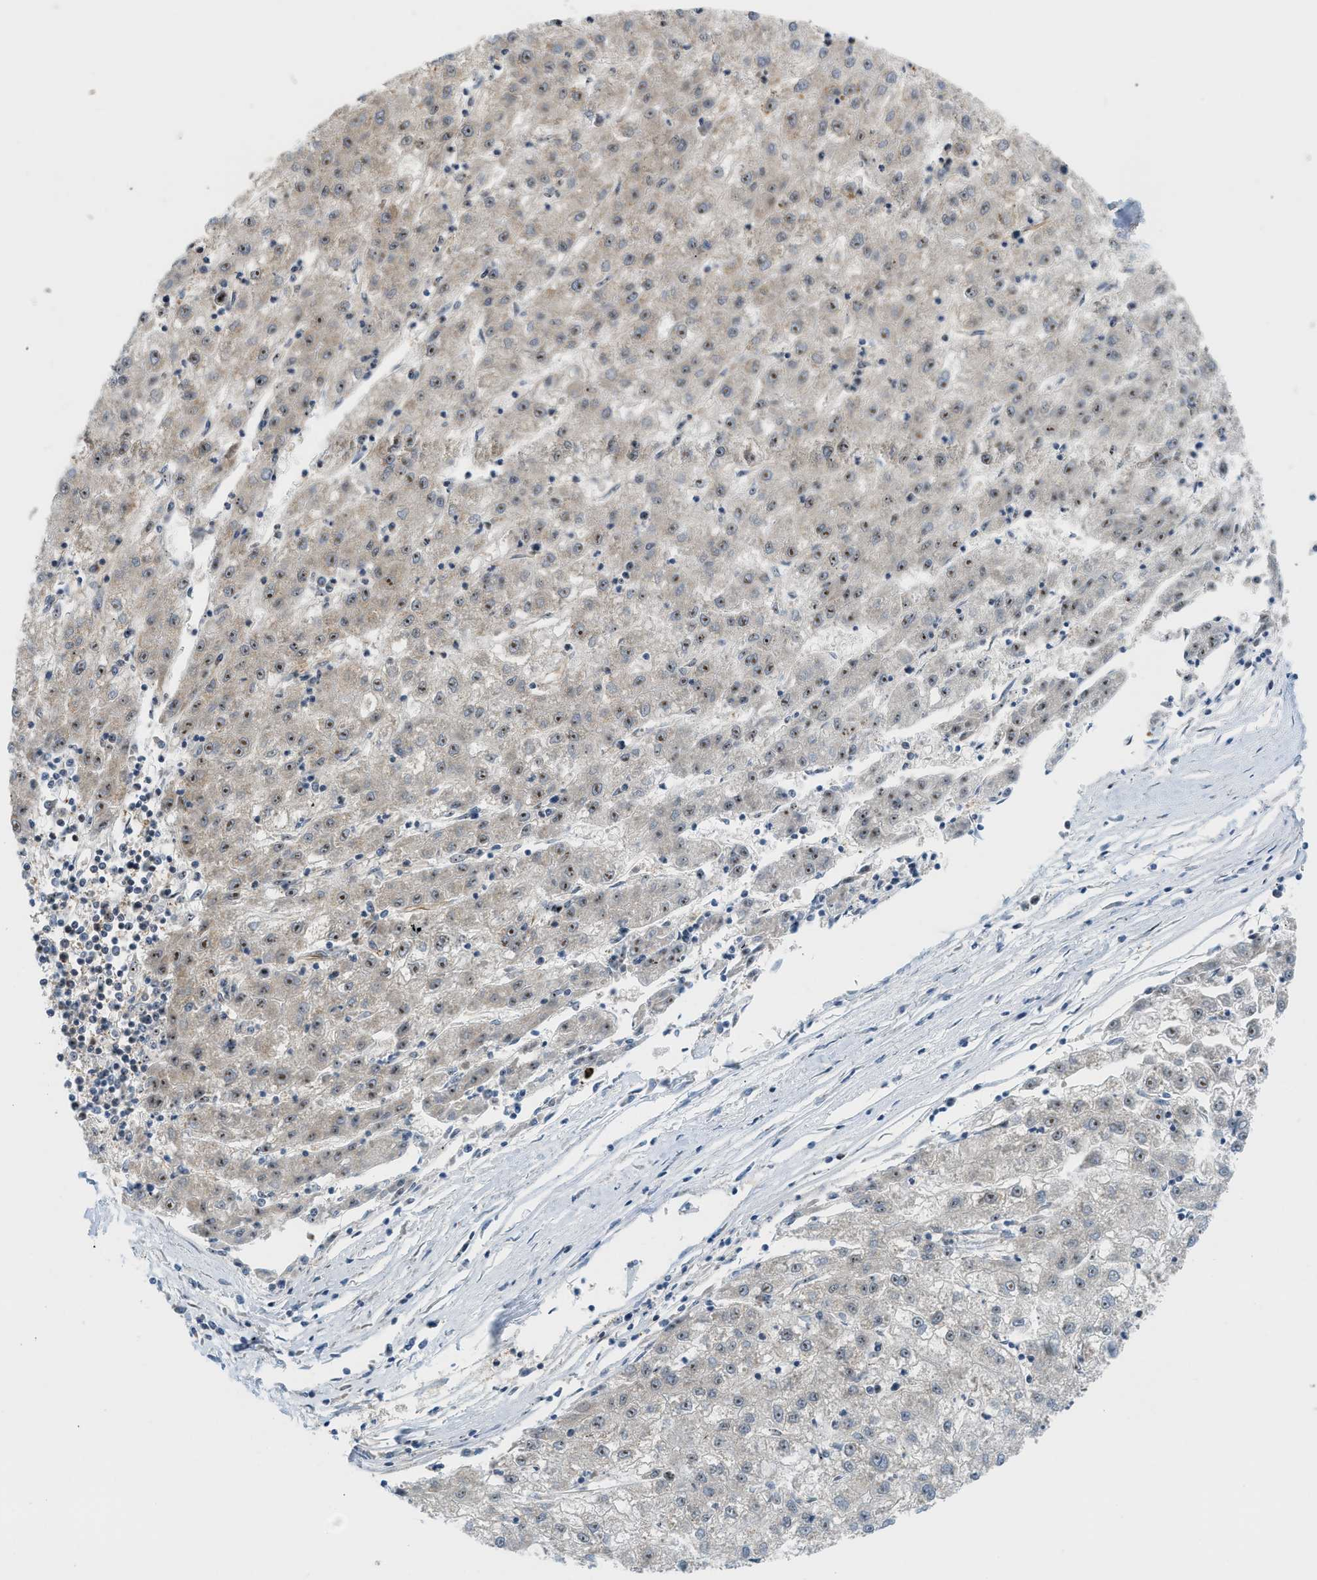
{"staining": {"intensity": "moderate", "quantity": "25%-75%", "location": "nuclear"}, "tissue": "liver cancer", "cell_type": "Tumor cells", "image_type": "cancer", "snomed": [{"axis": "morphology", "description": "Carcinoma, Hepatocellular, NOS"}, {"axis": "topography", "description": "Liver"}], "caption": "Liver hepatocellular carcinoma was stained to show a protein in brown. There is medium levels of moderate nuclear expression in approximately 25%-75% of tumor cells. The staining is performed using DAB brown chromogen to label protein expression. The nuclei are counter-stained blue using hematoxylin.", "gene": "E2F1", "patient": {"sex": "male", "age": 72}}